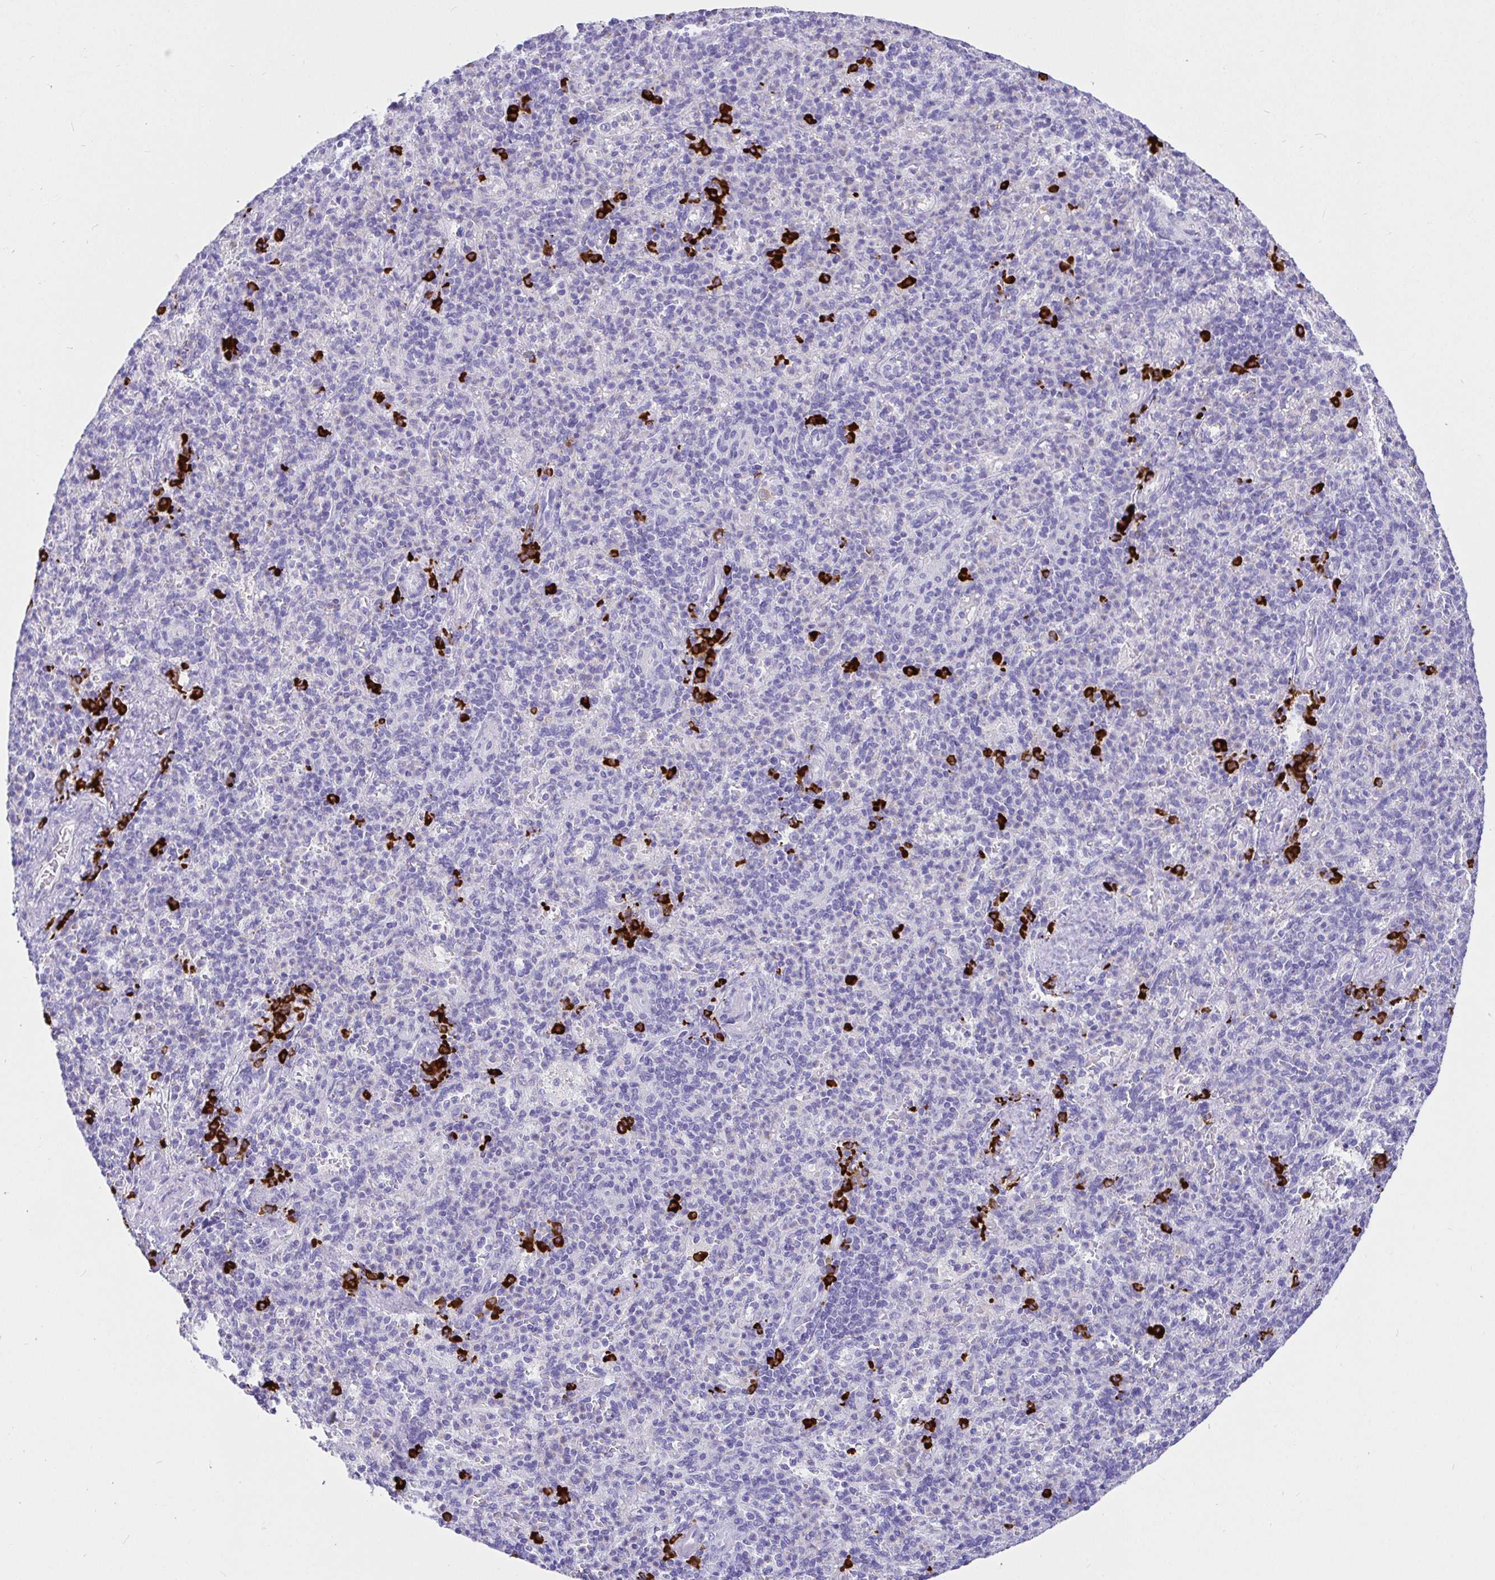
{"staining": {"intensity": "strong", "quantity": "<25%", "location": "cytoplasmic/membranous"}, "tissue": "spleen", "cell_type": "Cells in red pulp", "image_type": "normal", "snomed": [{"axis": "morphology", "description": "Normal tissue, NOS"}, {"axis": "topography", "description": "Spleen"}], "caption": "Immunohistochemical staining of normal human spleen exhibits medium levels of strong cytoplasmic/membranous staining in approximately <25% of cells in red pulp. The protein is shown in brown color, while the nuclei are stained blue.", "gene": "CCDC62", "patient": {"sex": "female", "age": 74}}